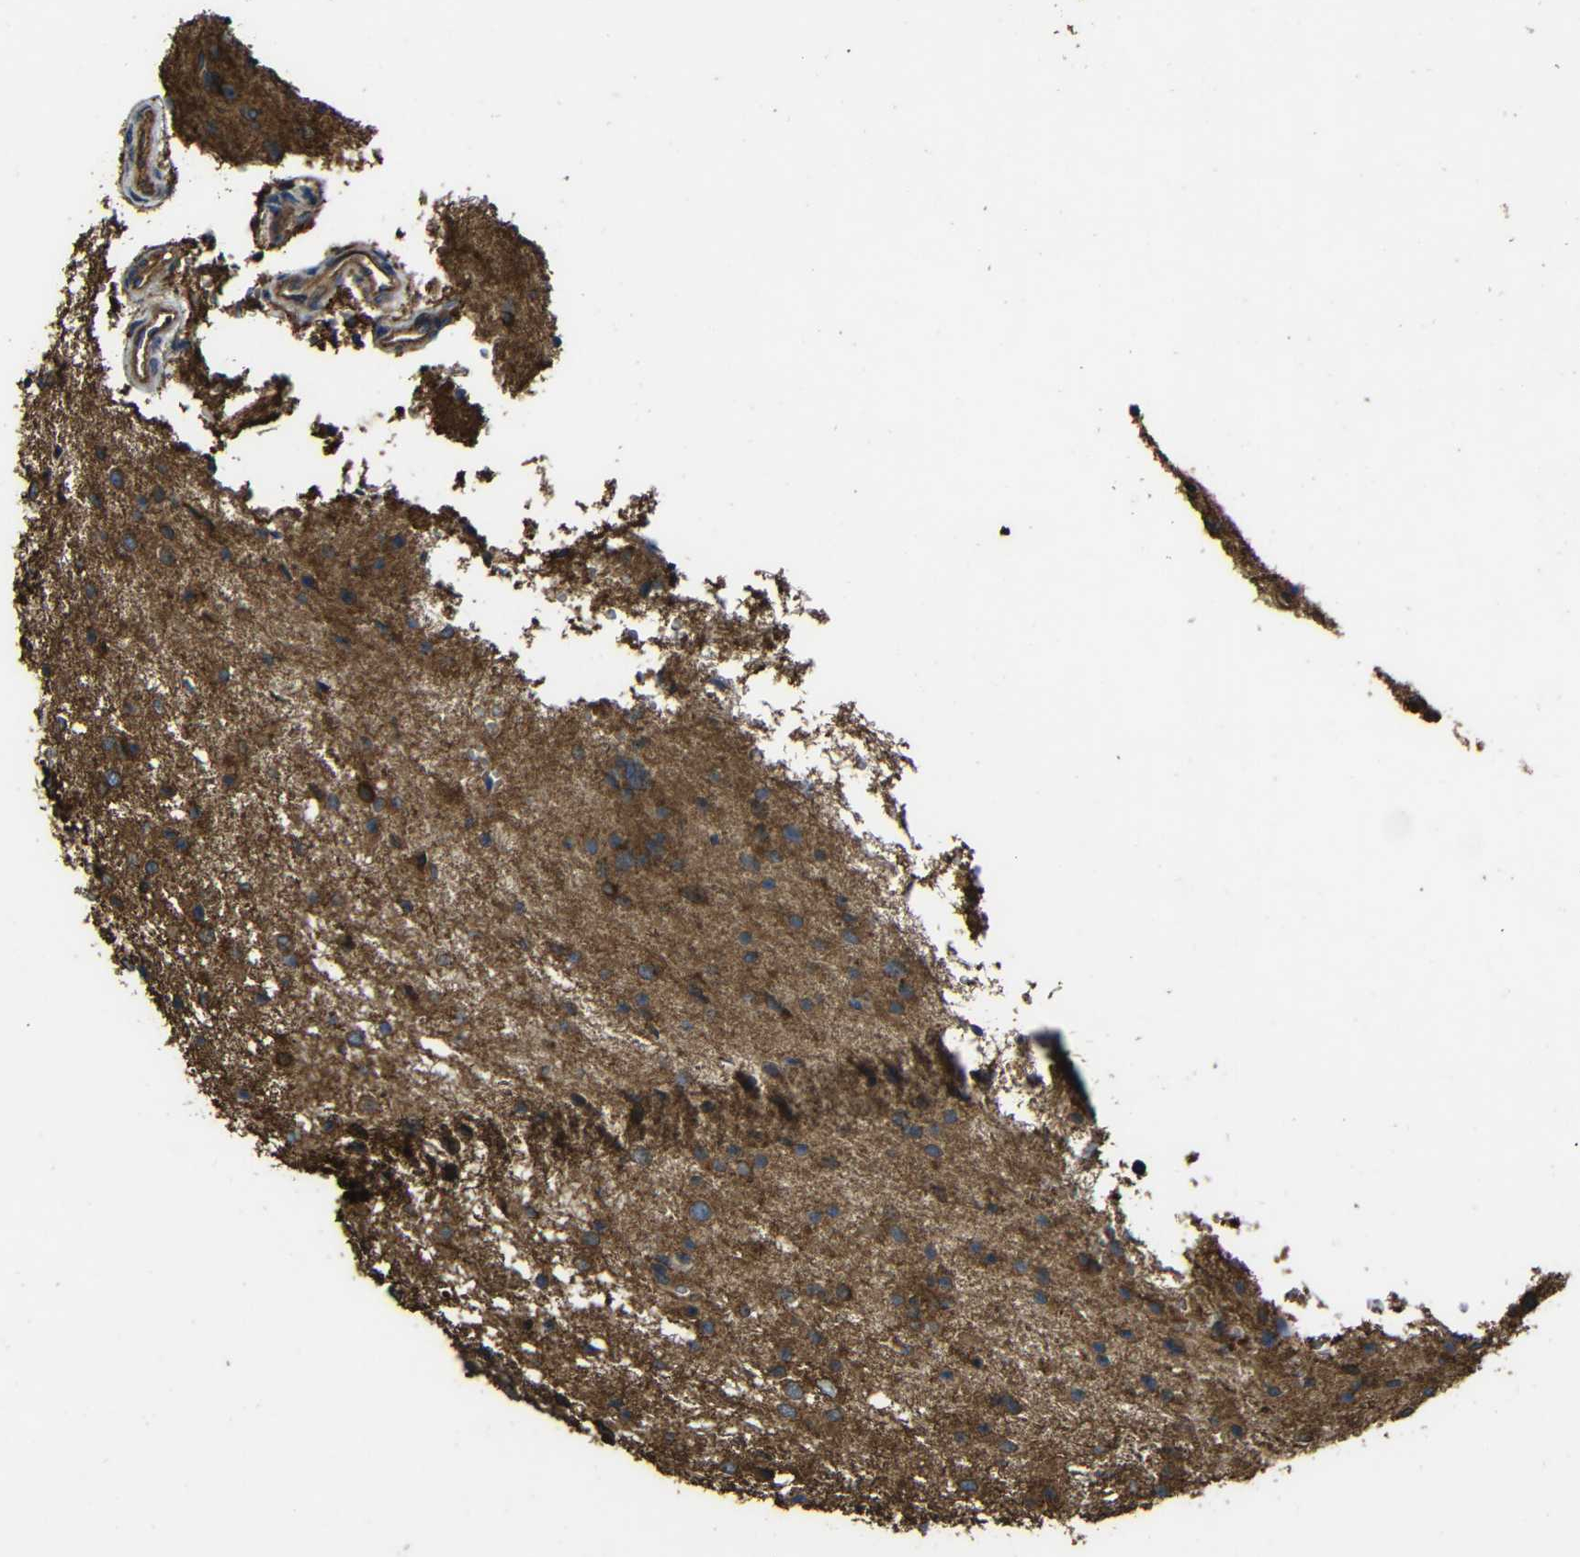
{"staining": {"intensity": "moderate", "quantity": ">75%", "location": "cytoplasmic/membranous"}, "tissue": "glioma", "cell_type": "Tumor cells", "image_type": "cancer", "snomed": [{"axis": "morphology", "description": "Glioma, malignant, Low grade"}, {"axis": "topography", "description": "Brain"}], "caption": "Protein staining demonstrates moderate cytoplasmic/membranous staining in approximately >75% of tumor cells in glioma. The protein of interest is shown in brown color, while the nuclei are stained blue.", "gene": "TREM2", "patient": {"sex": "female", "age": 37}}